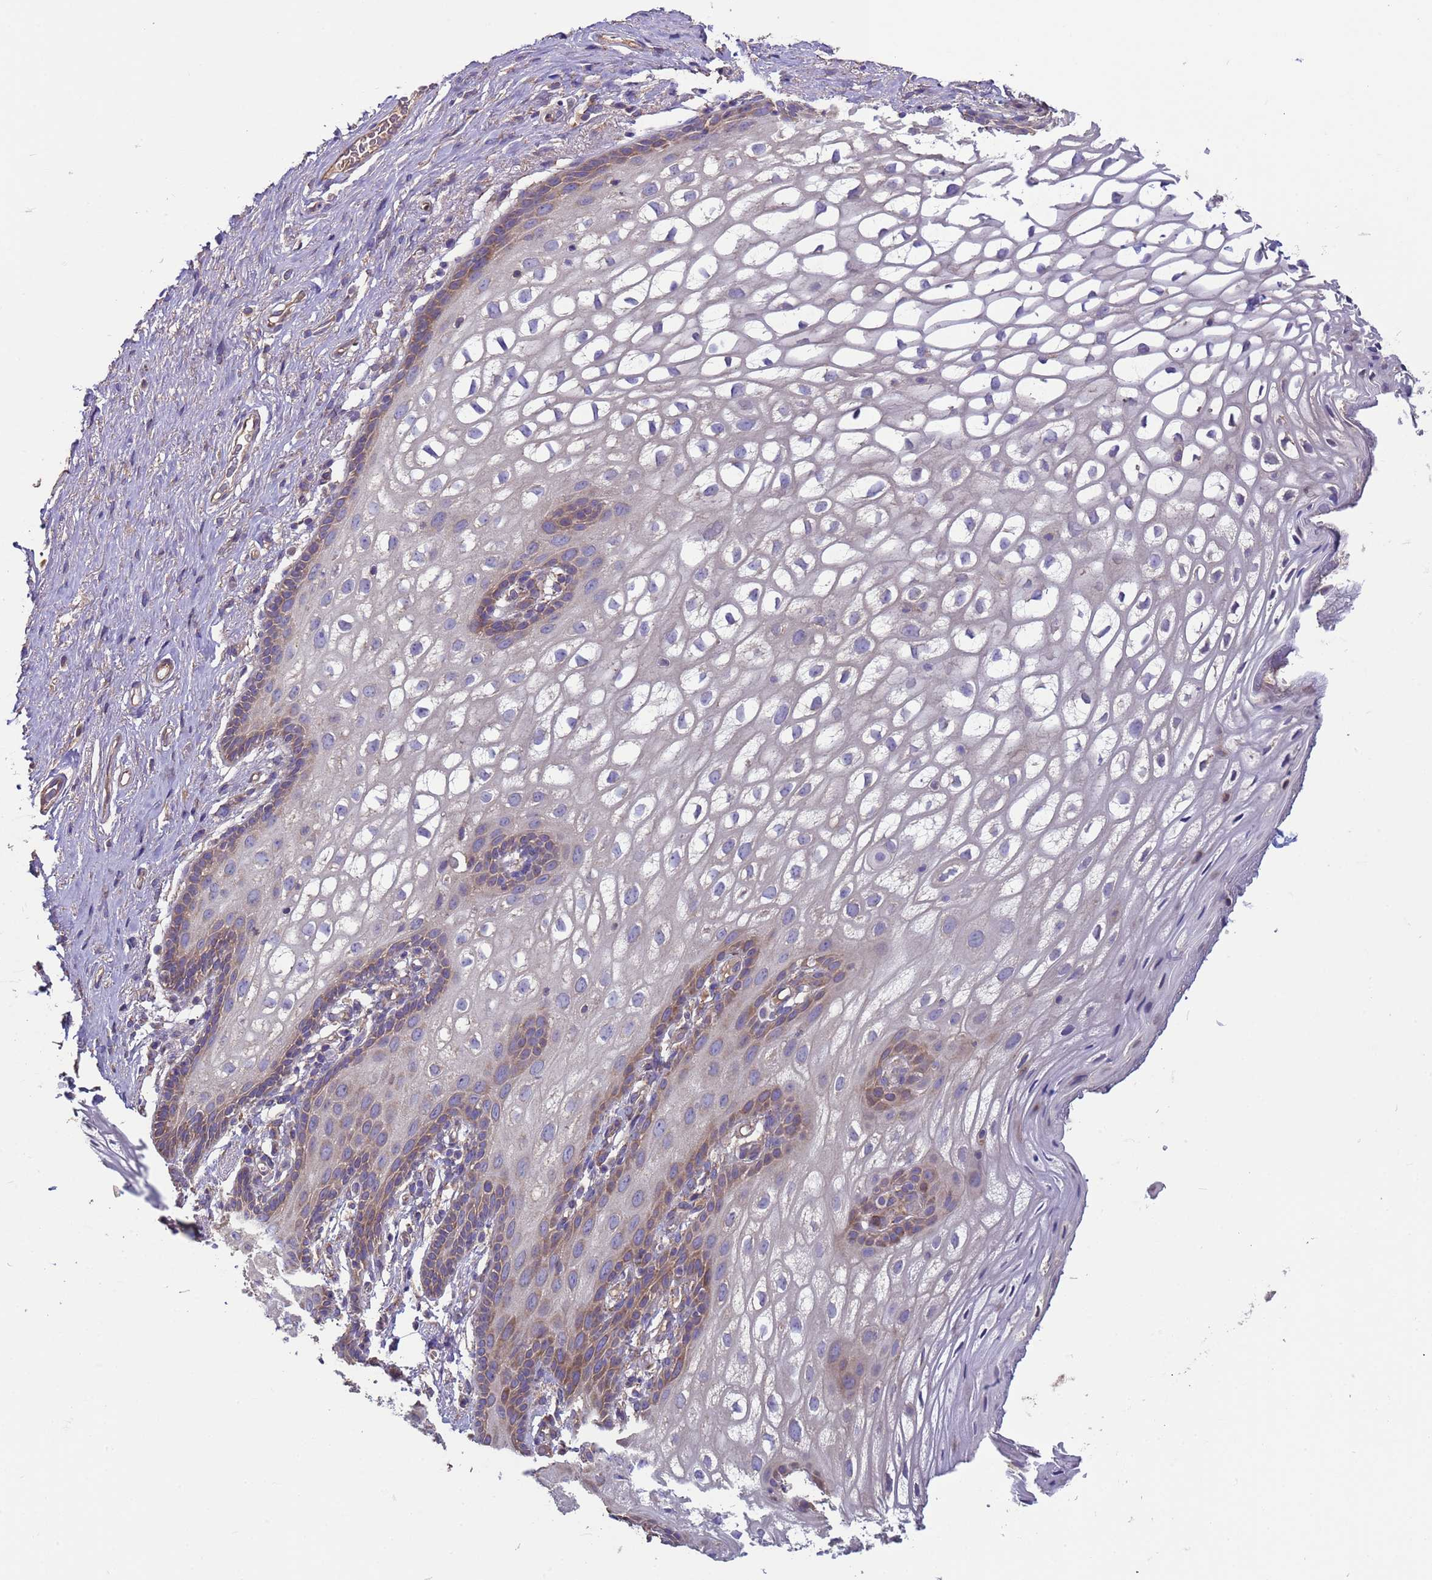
{"staining": {"intensity": "weak", "quantity": "25%-75%", "location": "cytoplasmic/membranous"}, "tissue": "vagina", "cell_type": "Squamous epithelial cells", "image_type": "normal", "snomed": [{"axis": "morphology", "description": "Normal tissue, NOS"}, {"axis": "topography", "description": "Vagina"}, {"axis": "topography", "description": "Peripheral nerve tissue"}], "caption": "The photomicrograph reveals a brown stain indicating the presence of a protein in the cytoplasmic/membranous of squamous epithelial cells in vagina.", "gene": "EEF1AKMT1", "patient": {"sex": "female", "age": 71}}